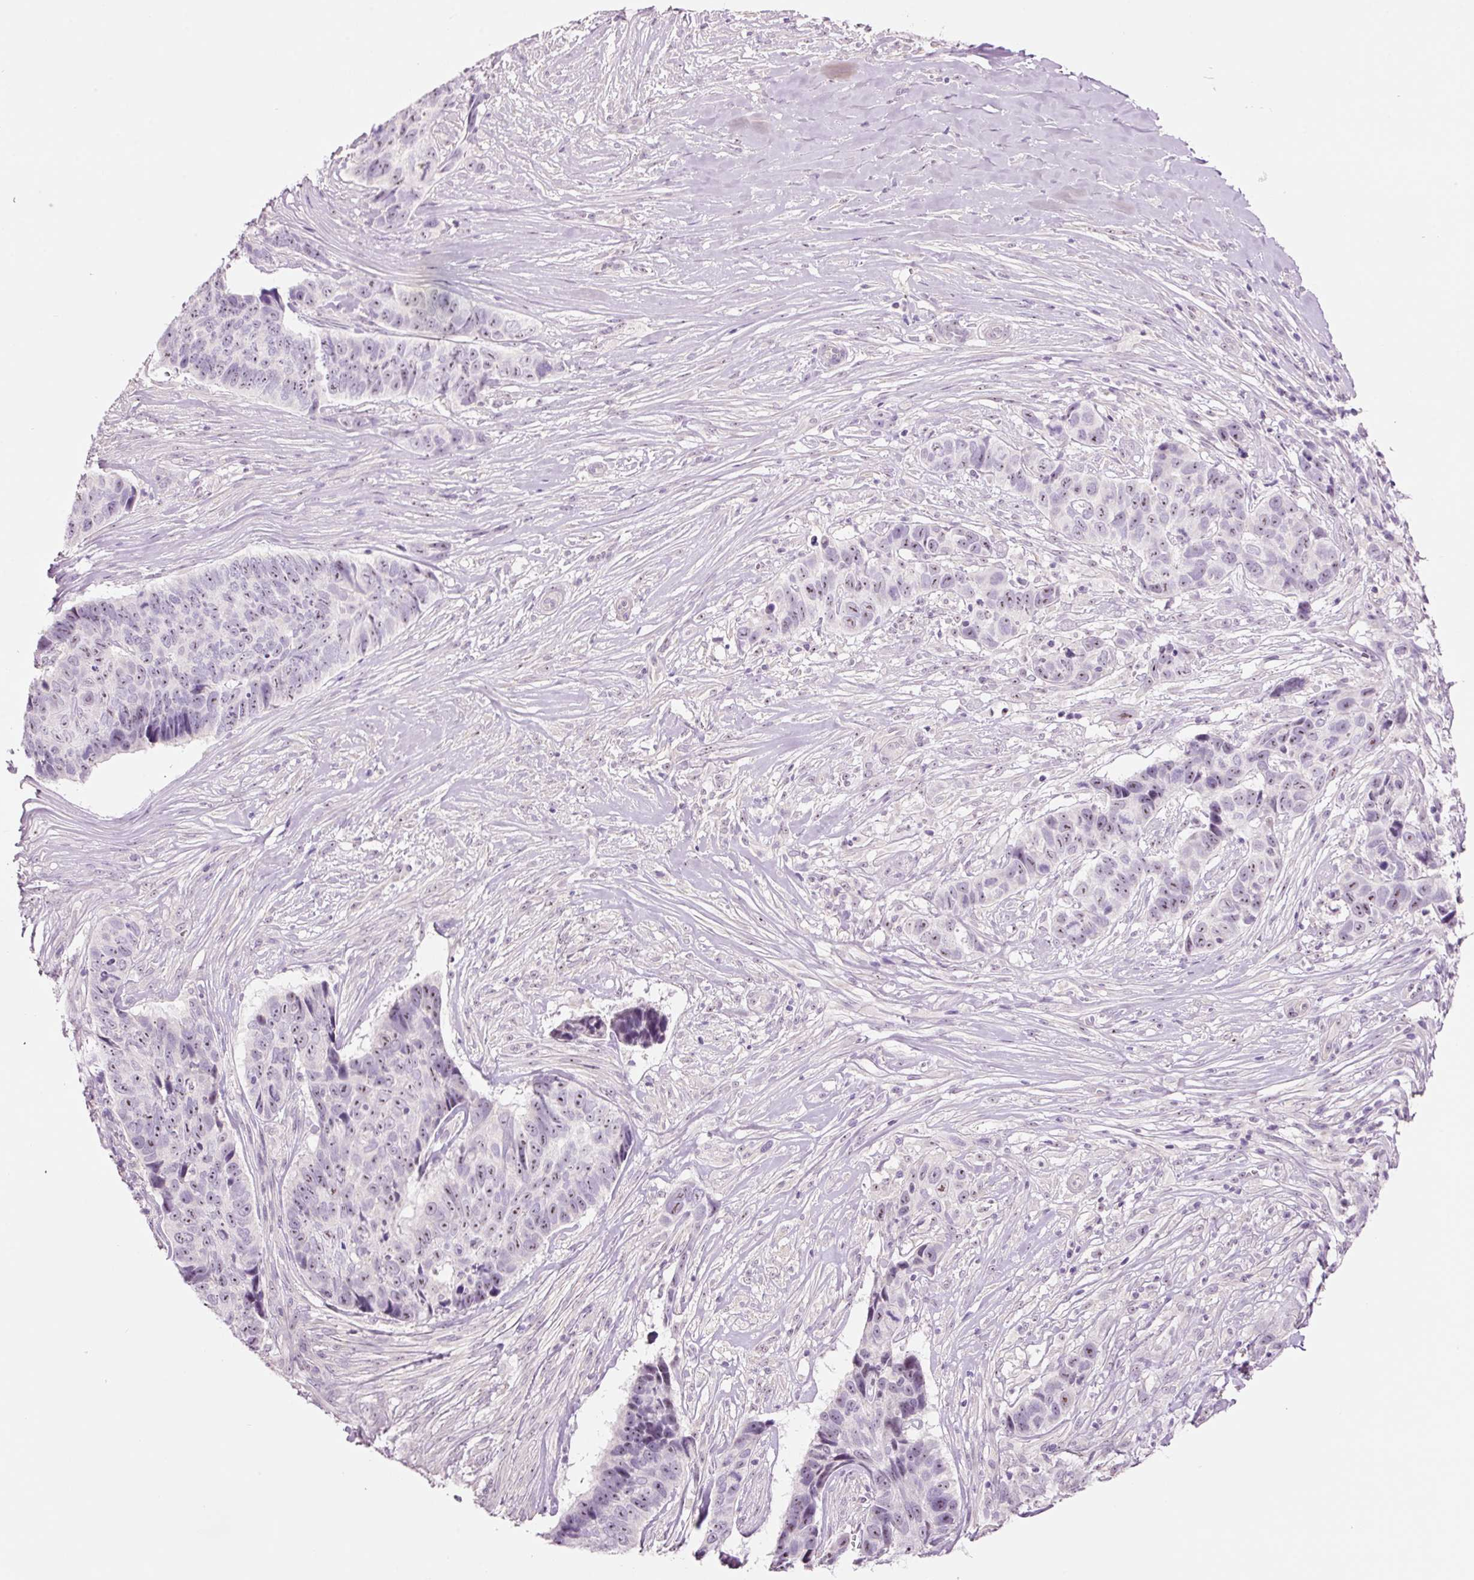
{"staining": {"intensity": "moderate", "quantity": ">75%", "location": "nuclear"}, "tissue": "skin cancer", "cell_type": "Tumor cells", "image_type": "cancer", "snomed": [{"axis": "morphology", "description": "Basal cell carcinoma"}, {"axis": "topography", "description": "Skin"}], "caption": "Tumor cells exhibit medium levels of moderate nuclear expression in approximately >75% of cells in human basal cell carcinoma (skin).", "gene": "GCG", "patient": {"sex": "female", "age": 82}}